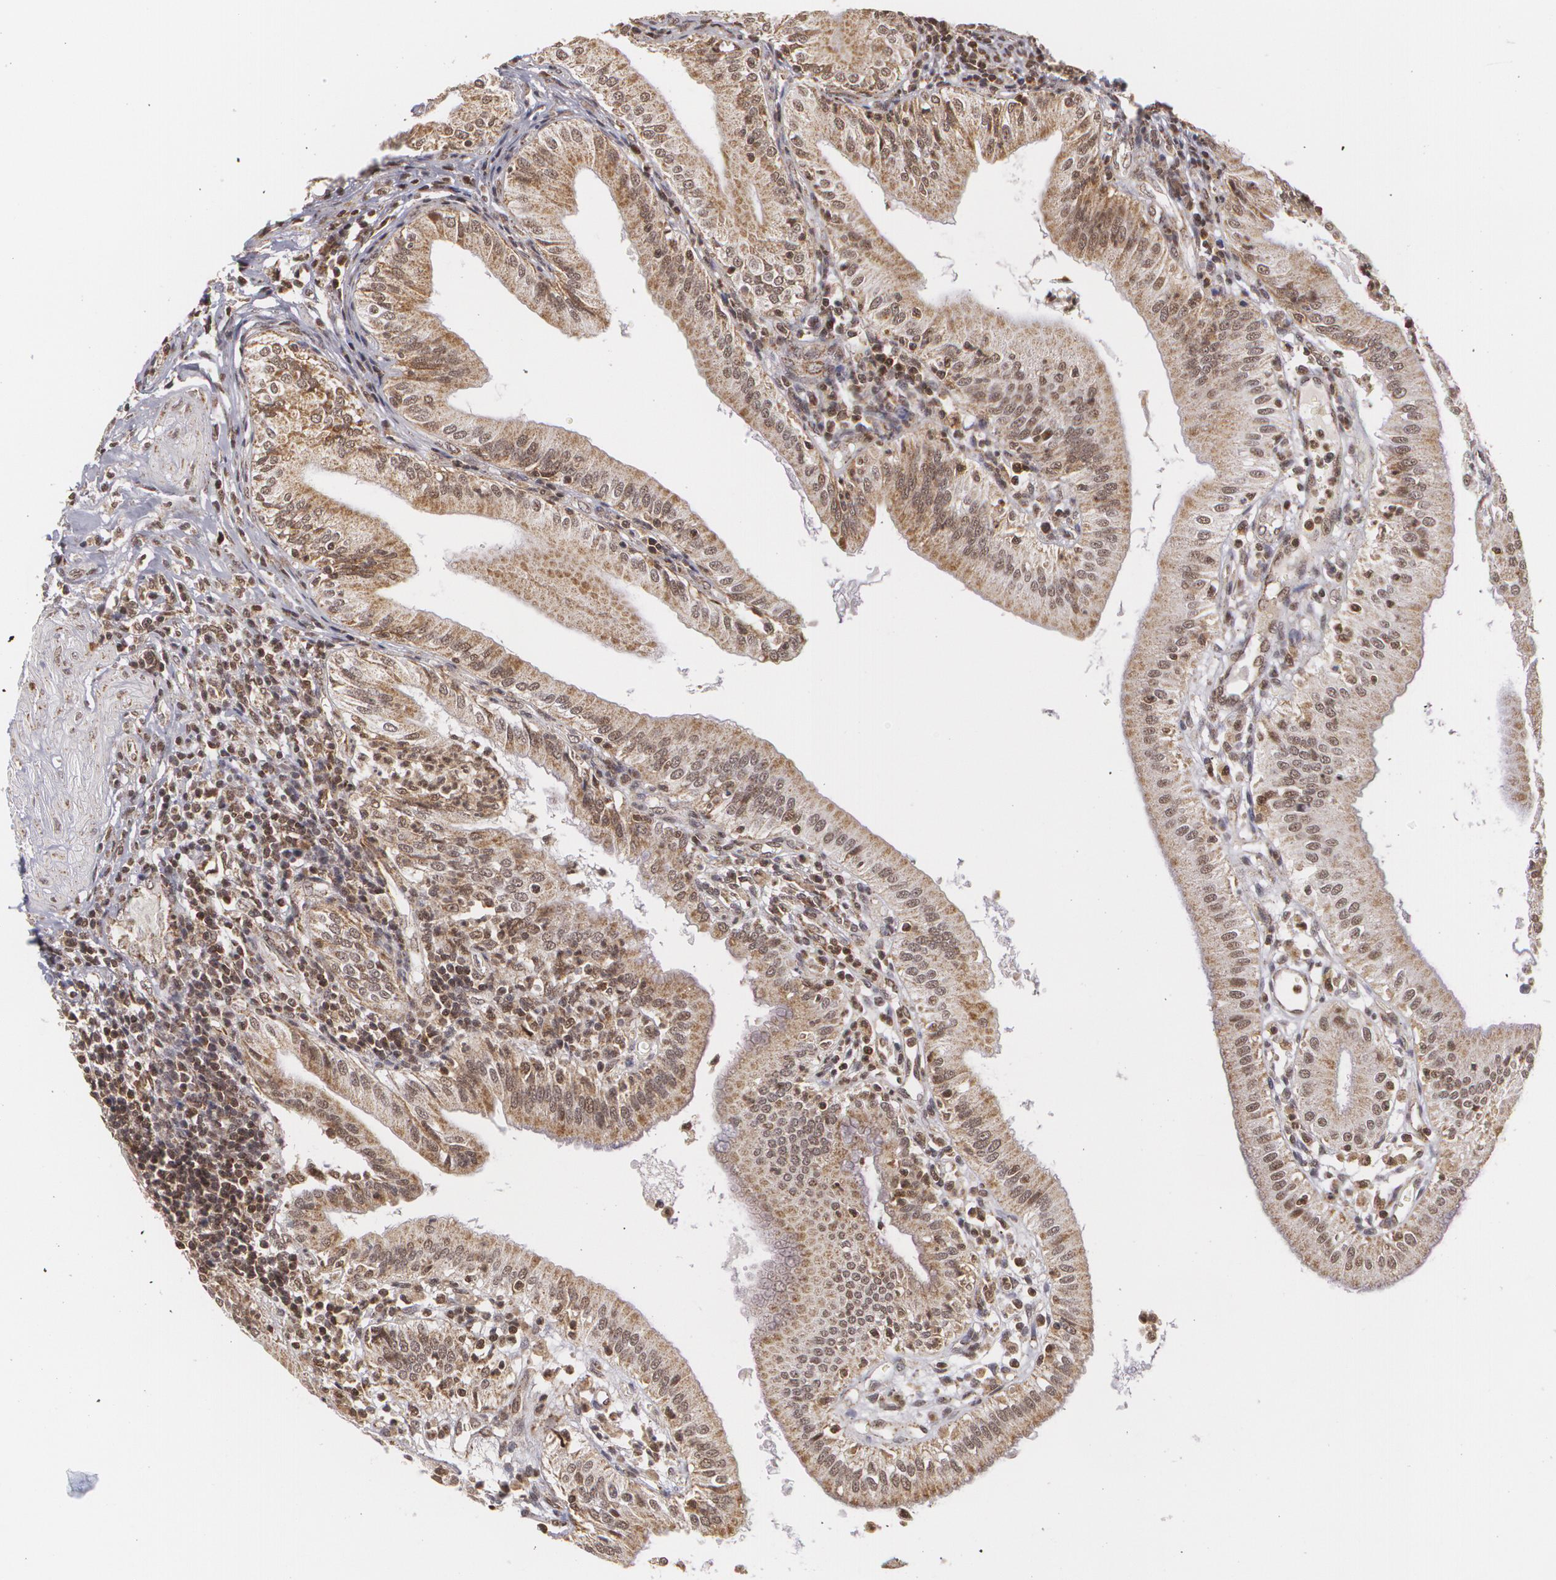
{"staining": {"intensity": "moderate", "quantity": ">75%", "location": "nuclear"}, "tissue": "gallbladder", "cell_type": "Glandular cells", "image_type": "normal", "snomed": [{"axis": "morphology", "description": "Normal tissue, NOS"}, {"axis": "topography", "description": "Gallbladder"}], "caption": "Immunohistochemistry staining of unremarkable gallbladder, which displays medium levels of moderate nuclear positivity in approximately >75% of glandular cells indicating moderate nuclear protein expression. The staining was performed using DAB (brown) for protein detection and nuclei were counterstained in hematoxylin (blue).", "gene": "MXD1", "patient": {"sex": "male", "age": 58}}